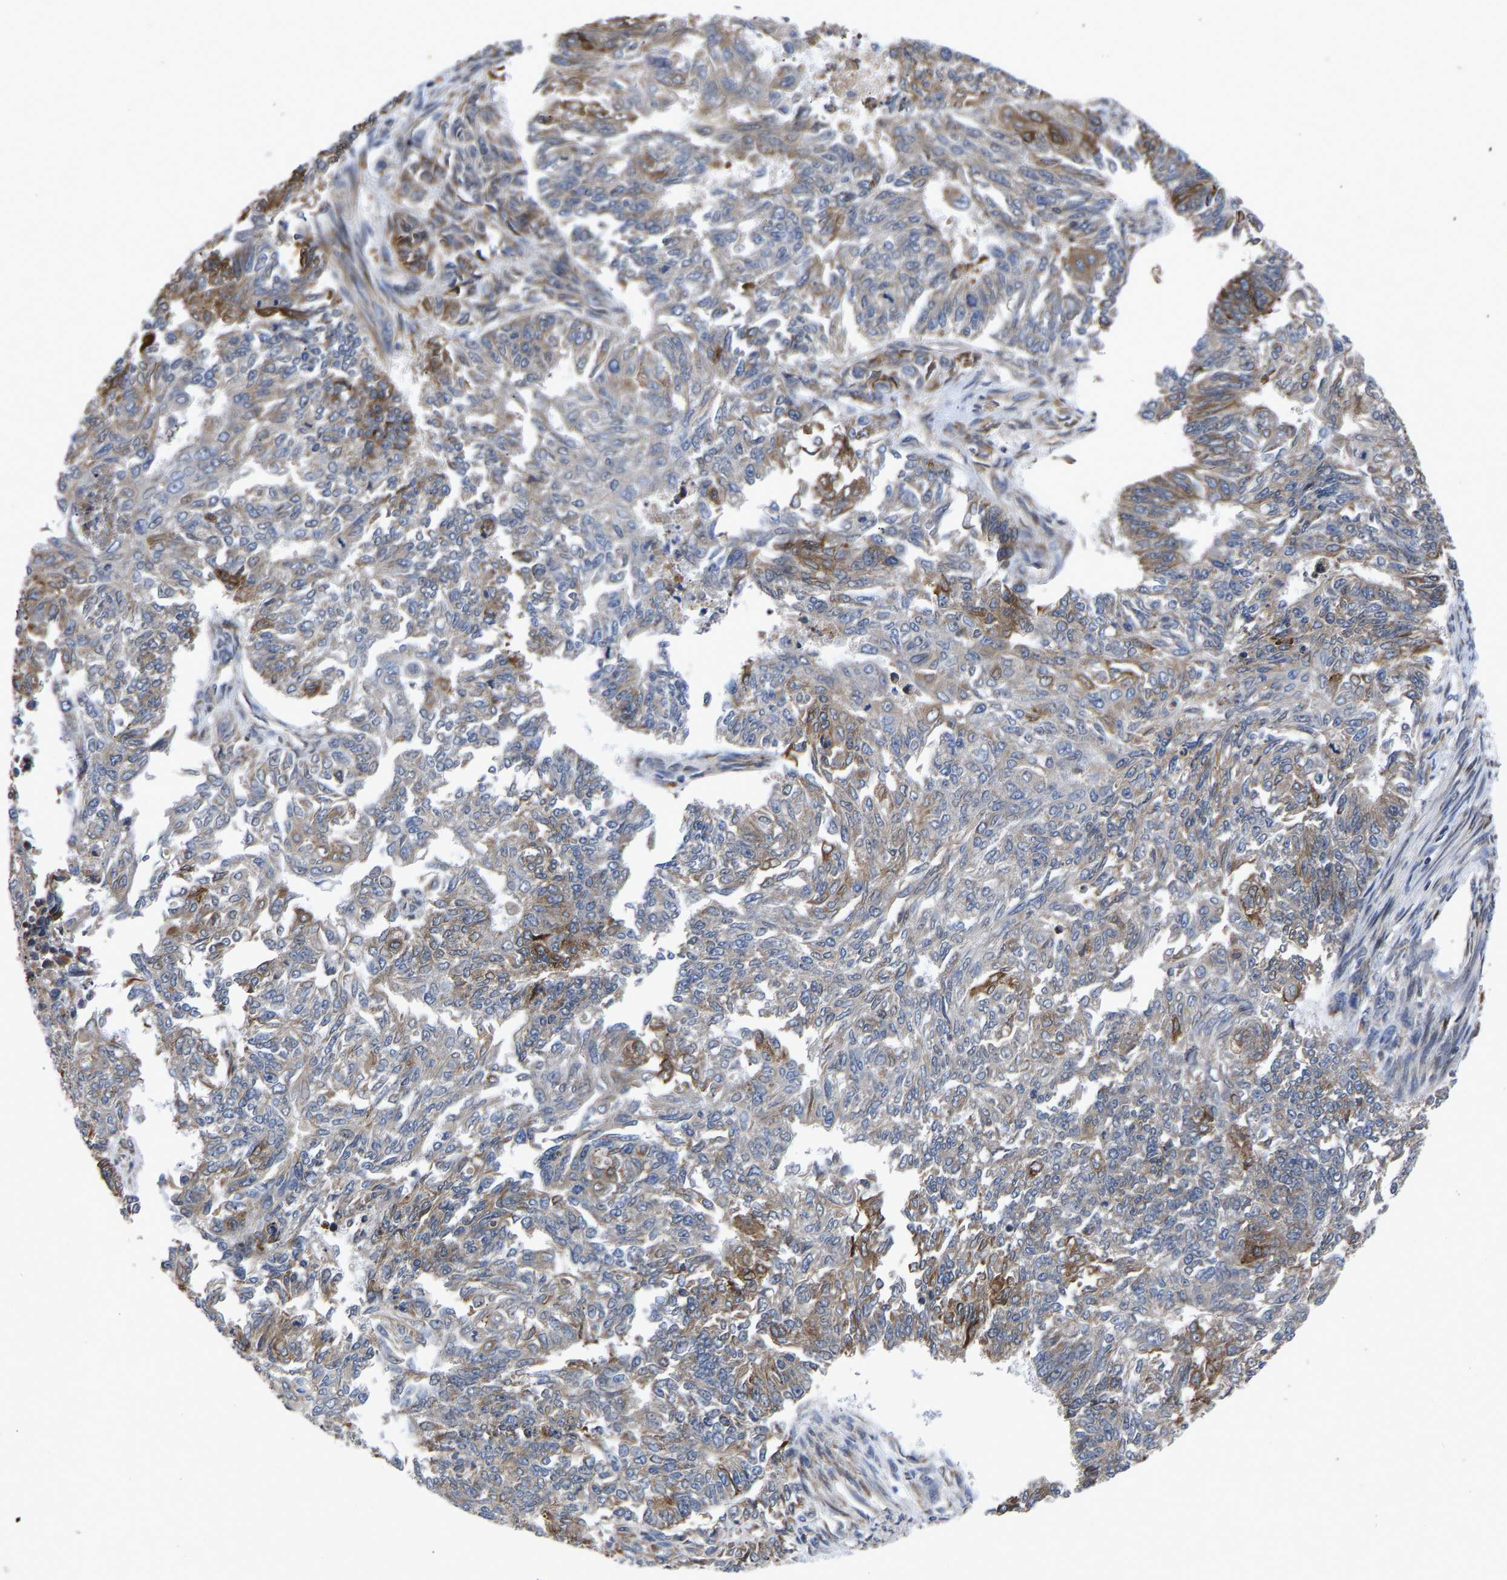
{"staining": {"intensity": "moderate", "quantity": "<25%", "location": "cytoplasmic/membranous"}, "tissue": "endometrial cancer", "cell_type": "Tumor cells", "image_type": "cancer", "snomed": [{"axis": "morphology", "description": "Adenocarcinoma, NOS"}, {"axis": "topography", "description": "Endometrium"}], "caption": "The immunohistochemical stain labels moderate cytoplasmic/membranous expression in tumor cells of endometrial cancer (adenocarcinoma) tissue.", "gene": "FRRS1", "patient": {"sex": "female", "age": 32}}